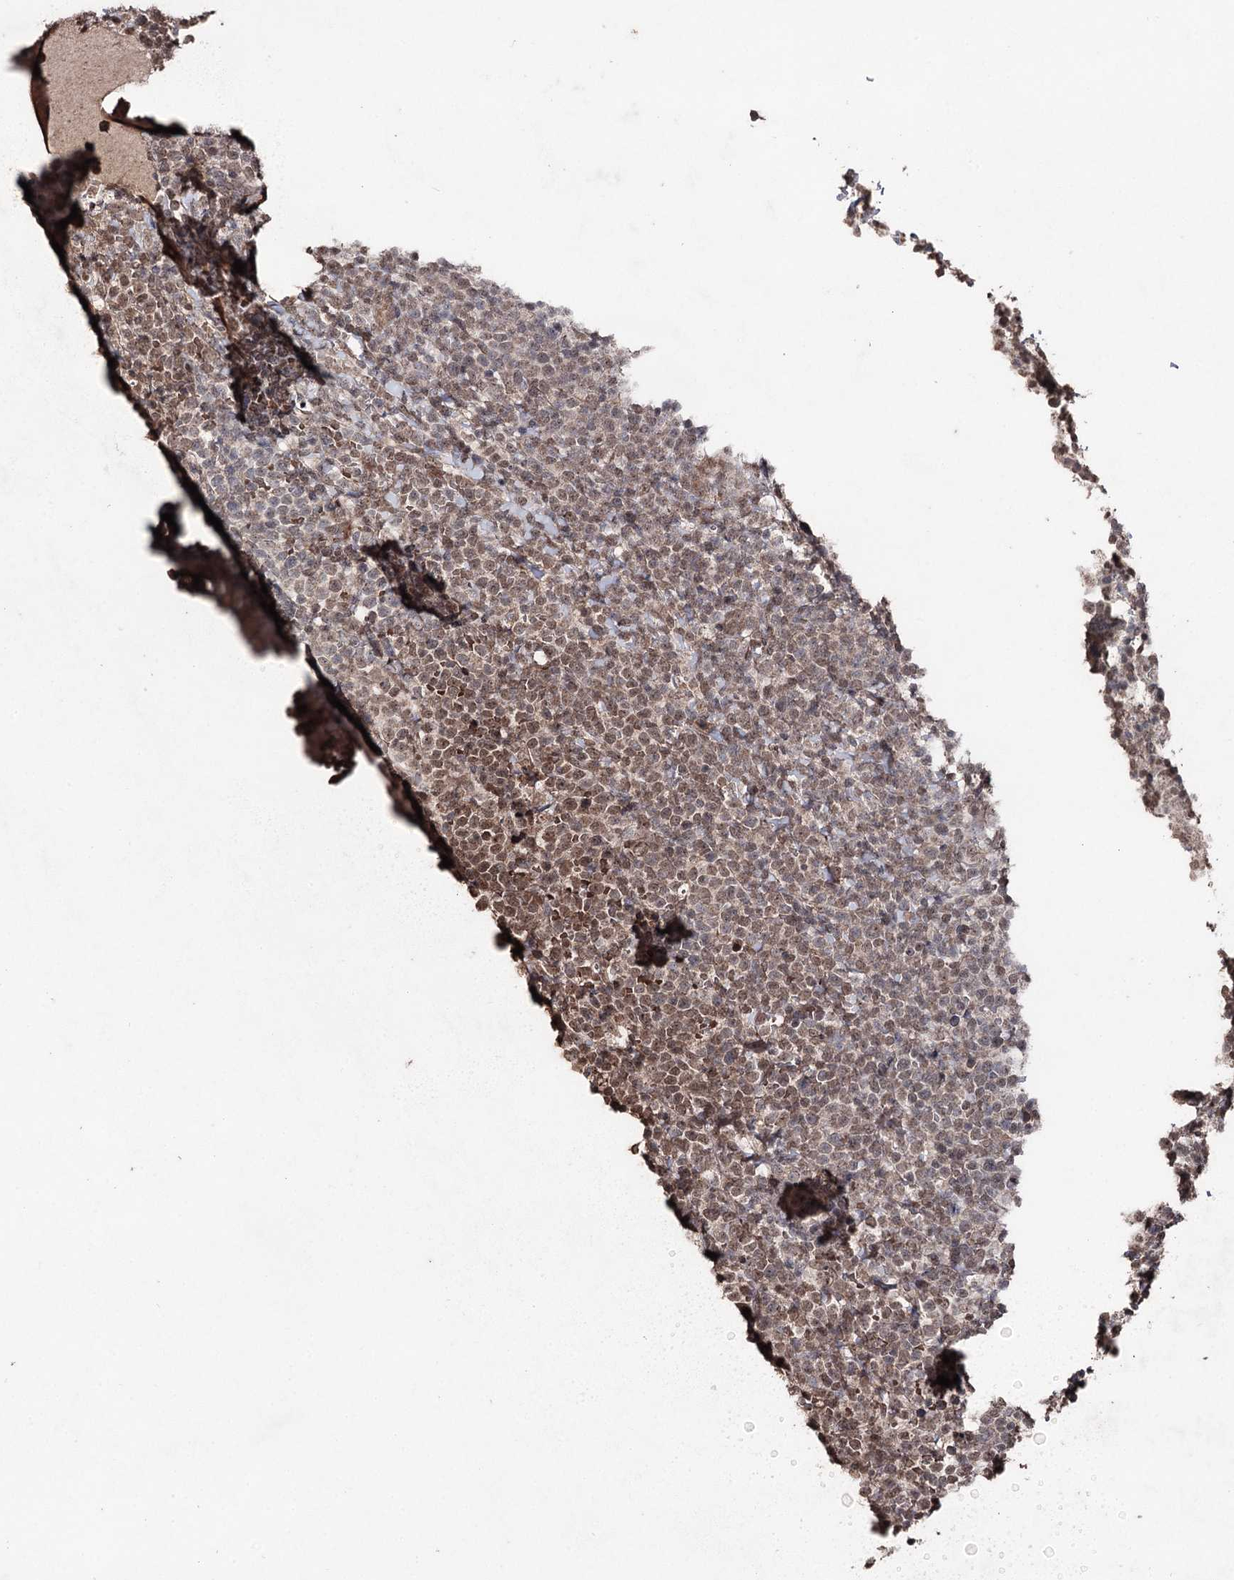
{"staining": {"intensity": "moderate", "quantity": "25%-75%", "location": "nuclear"}, "tissue": "lymphoma", "cell_type": "Tumor cells", "image_type": "cancer", "snomed": [{"axis": "morphology", "description": "Malignant lymphoma, non-Hodgkin's type, High grade"}, {"axis": "topography", "description": "Lymph node"}], "caption": "Tumor cells exhibit medium levels of moderate nuclear positivity in approximately 25%-75% of cells in lymphoma.", "gene": "ATG14", "patient": {"sex": "male", "age": 61}}